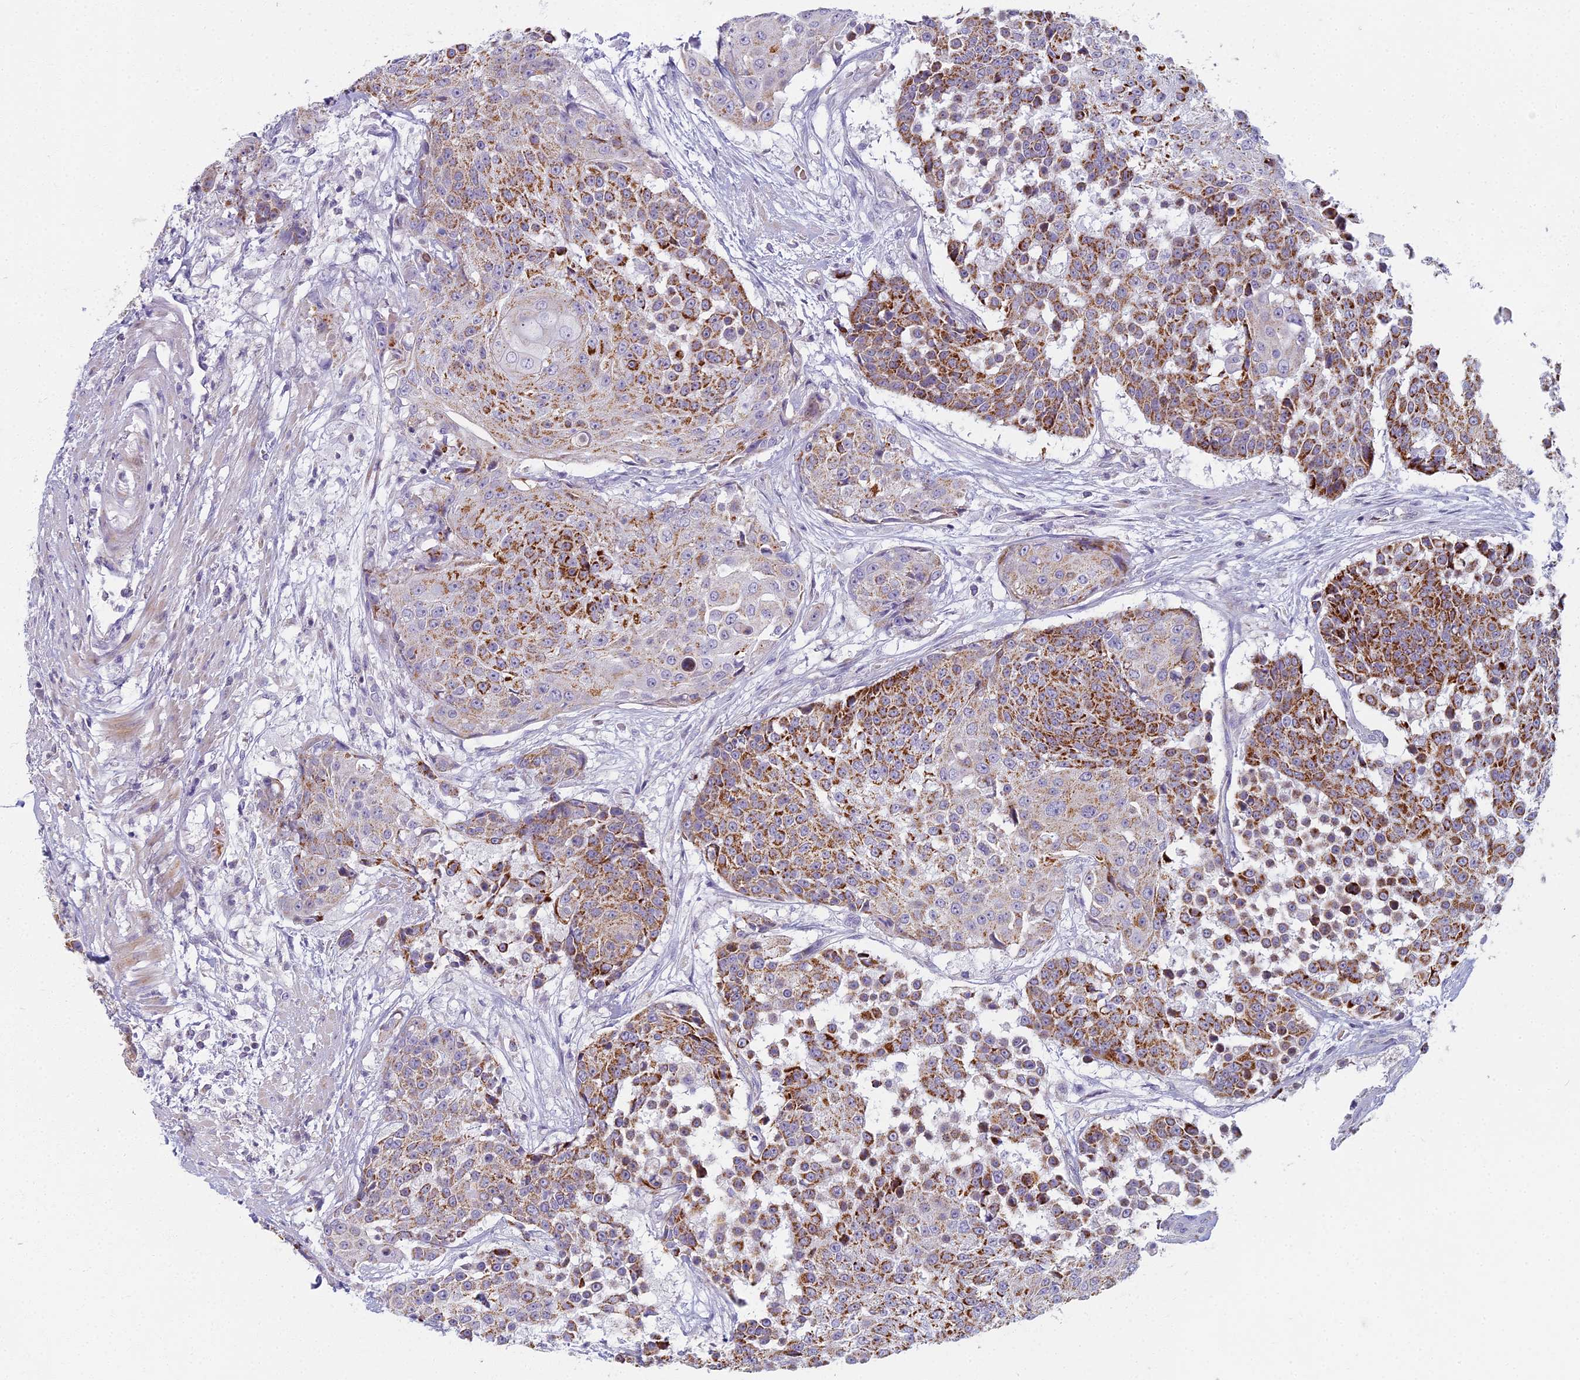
{"staining": {"intensity": "strong", "quantity": "25%-75%", "location": "cytoplasmic/membranous"}, "tissue": "urothelial cancer", "cell_type": "Tumor cells", "image_type": "cancer", "snomed": [{"axis": "morphology", "description": "Urothelial carcinoma, High grade"}, {"axis": "topography", "description": "Urinary bladder"}], "caption": "There is high levels of strong cytoplasmic/membranous positivity in tumor cells of high-grade urothelial carcinoma, as demonstrated by immunohistochemical staining (brown color).", "gene": "ARL15", "patient": {"sex": "female", "age": 63}}